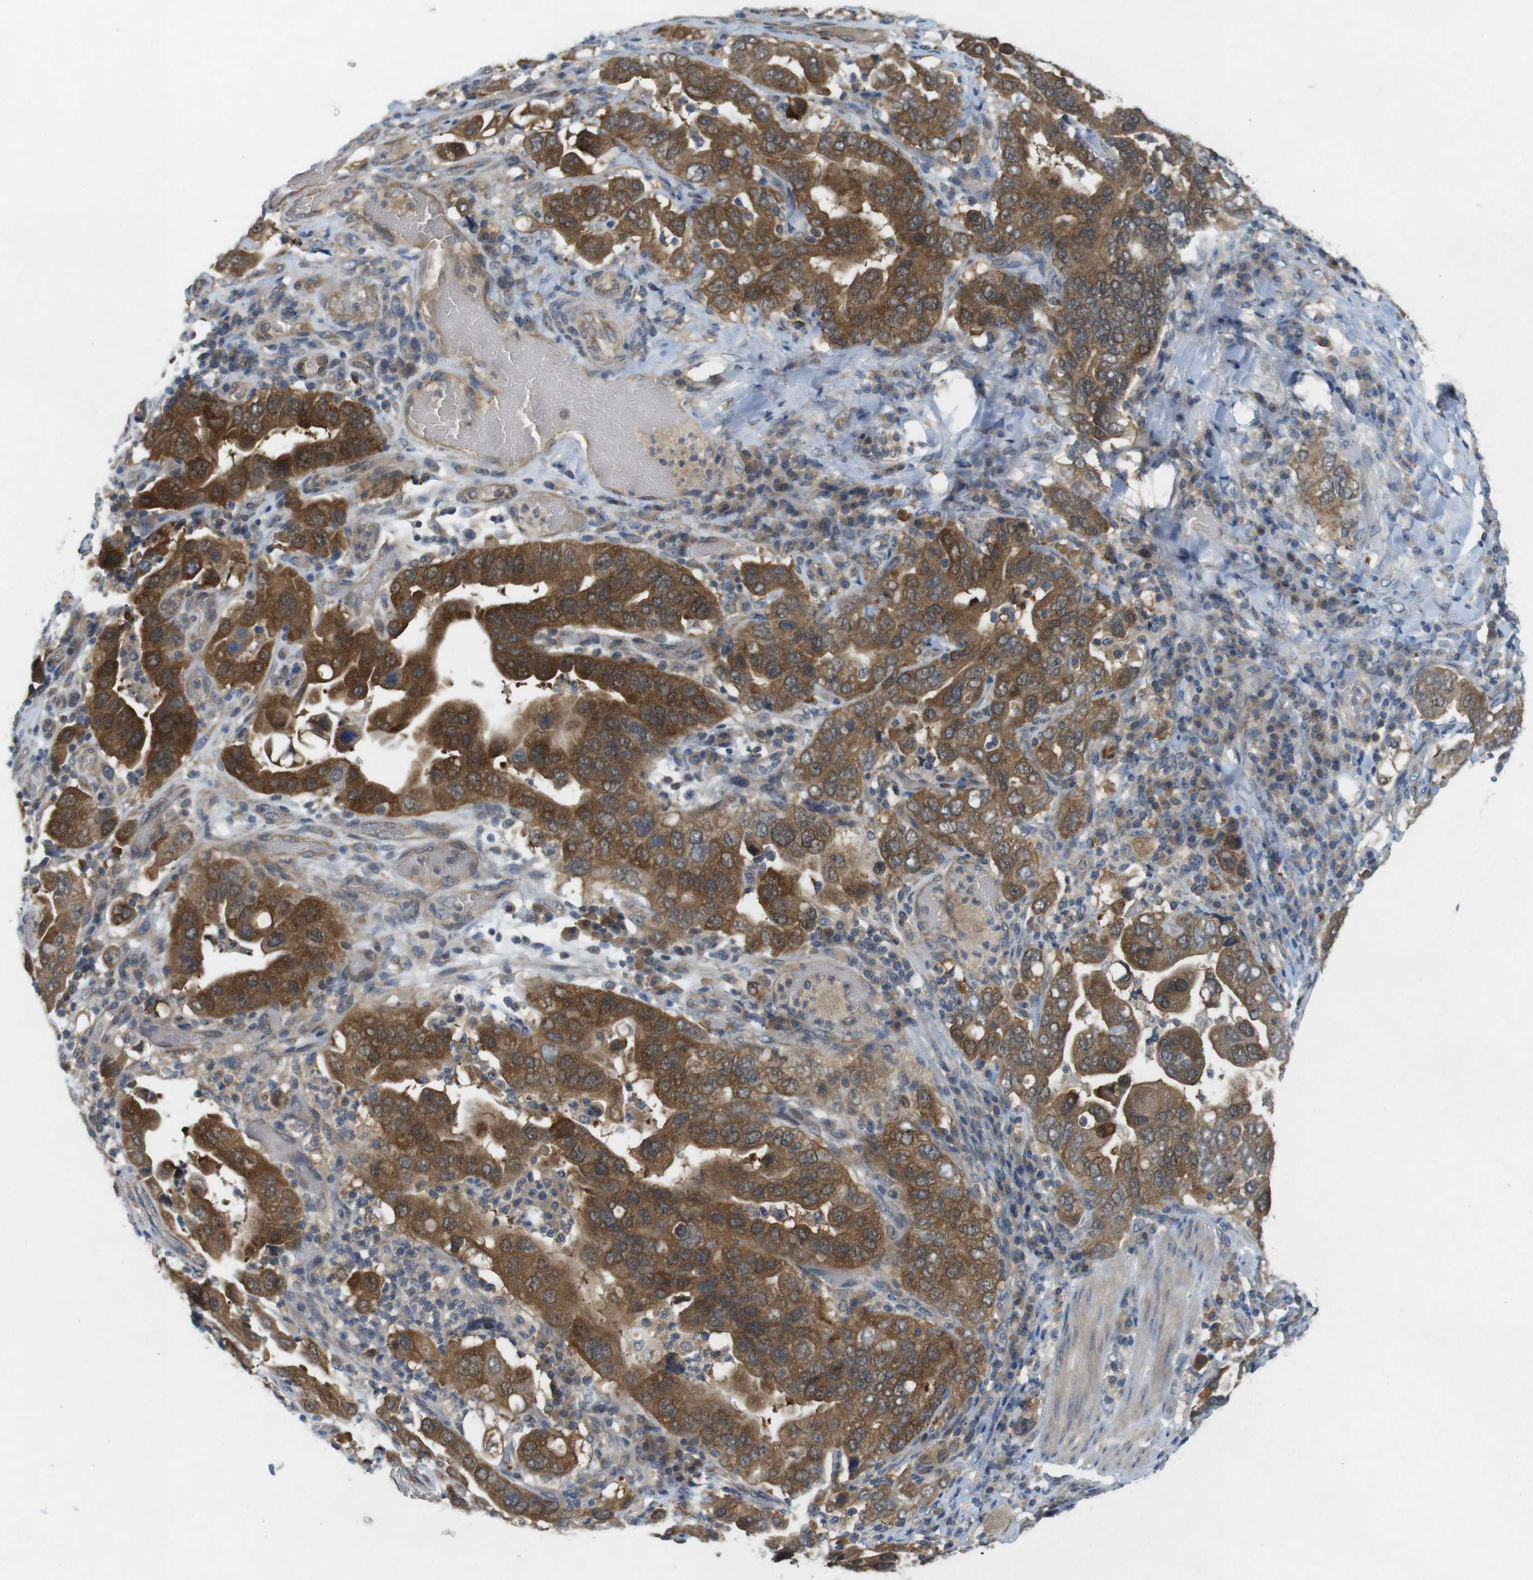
{"staining": {"intensity": "moderate", "quantity": ">75%", "location": "cytoplasmic/membranous"}, "tissue": "stomach cancer", "cell_type": "Tumor cells", "image_type": "cancer", "snomed": [{"axis": "morphology", "description": "Adenocarcinoma, NOS"}, {"axis": "topography", "description": "Stomach, upper"}], "caption": "High-power microscopy captured an immunohistochemistry (IHC) micrograph of adenocarcinoma (stomach), revealing moderate cytoplasmic/membranous expression in approximately >75% of tumor cells.", "gene": "SUGT1", "patient": {"sex": "male", "age": 62}}